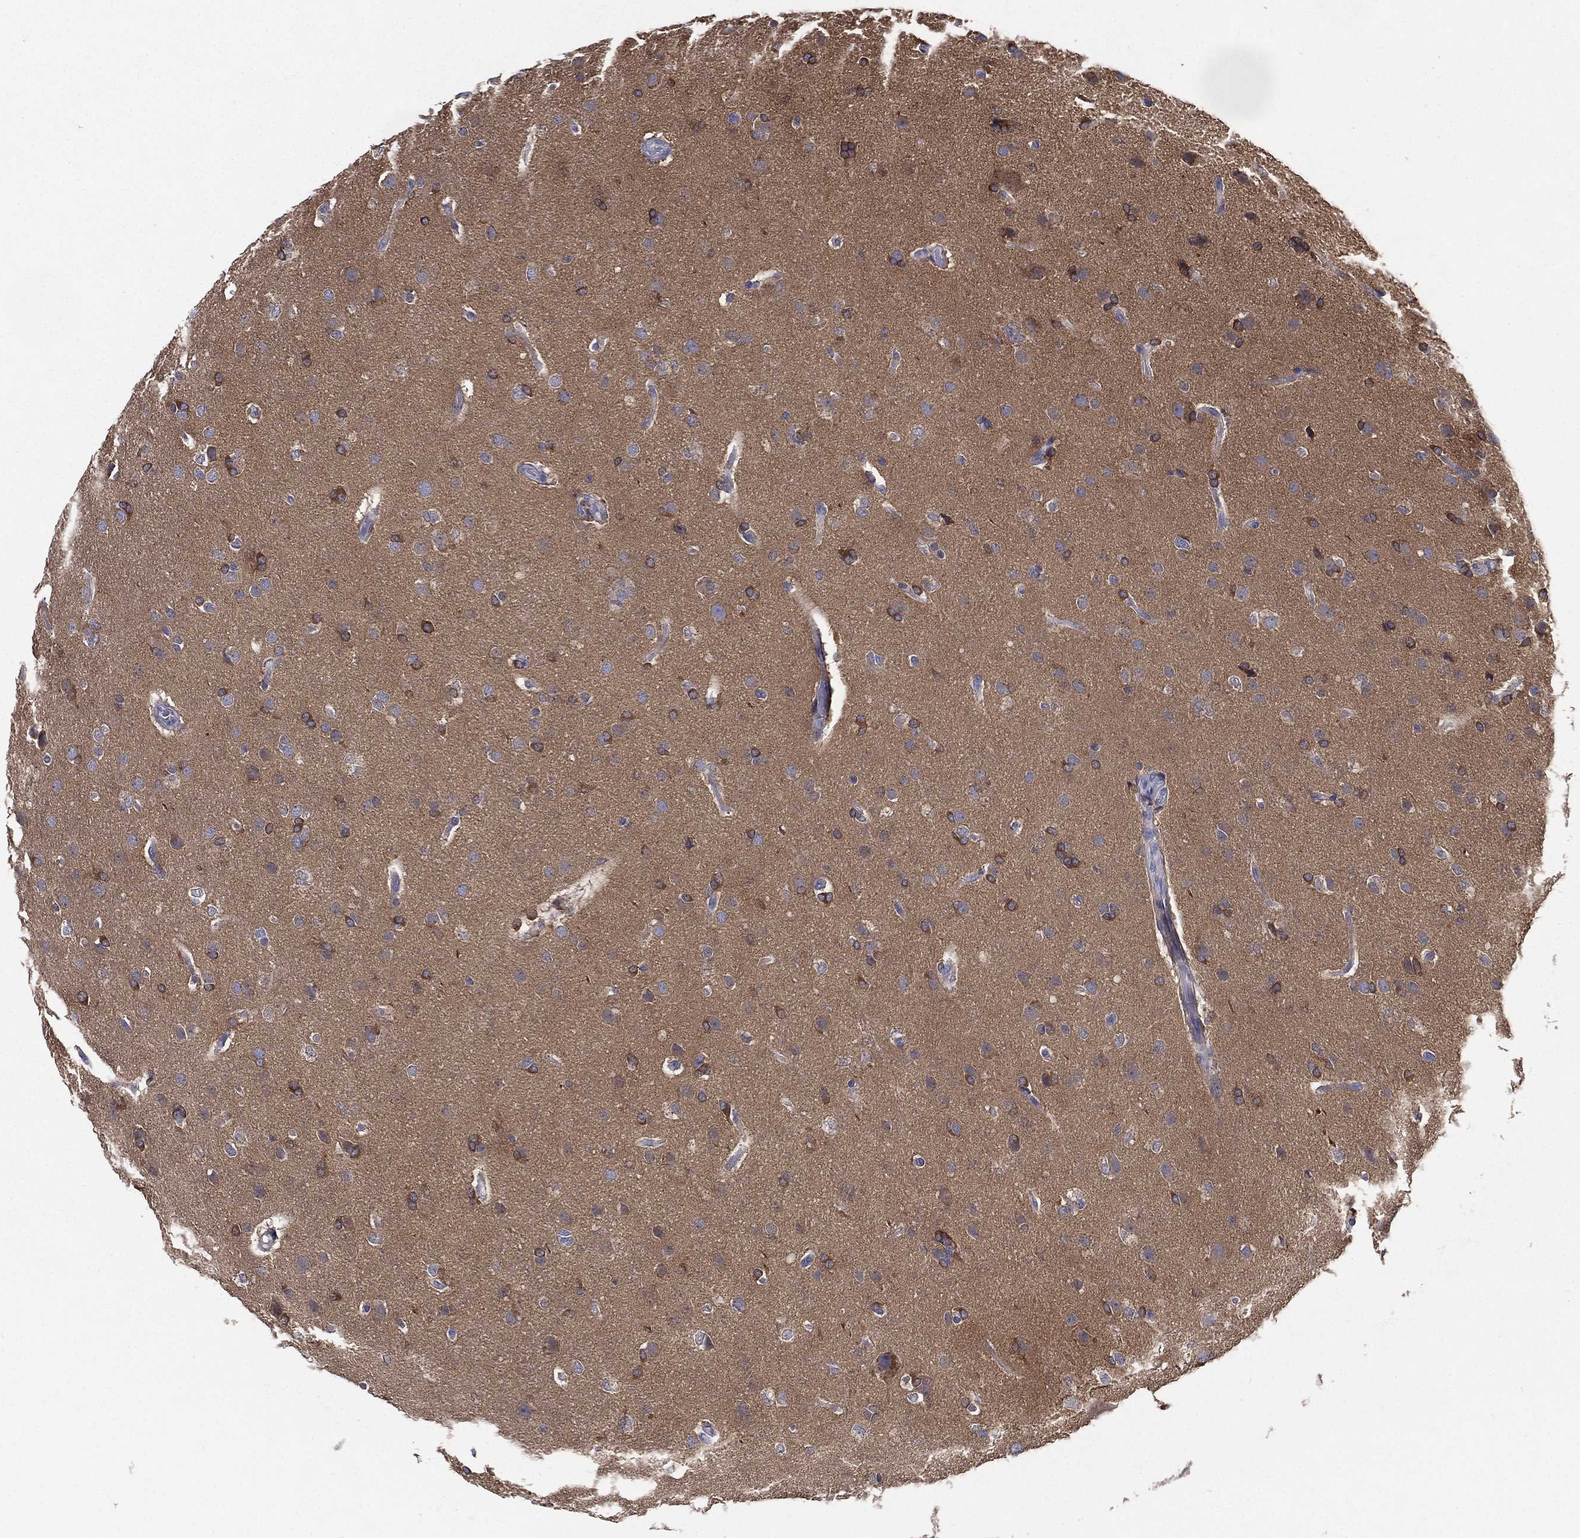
{"staining": {"intensity": "moderate", "quantity": ">75%", "location": "cytoplasmic/membranous"}, "tissue": "glioma", "cell_type": "Tumor cells", "image_type": "cancer", "snomed": [{"axis": "morphology", "description": "Glioma, malignant, High grade"}, {"axis": "topography", "description": "Brain"}], "caption": "Brown immunohistochemical staining in human malignant glioma (high-grade) displays moderate cytoplasmic/membranous positivity in about >75% of tumor cells.", "gene": "PWWP3A", "patient": {"sex": "male", "age": 68}}